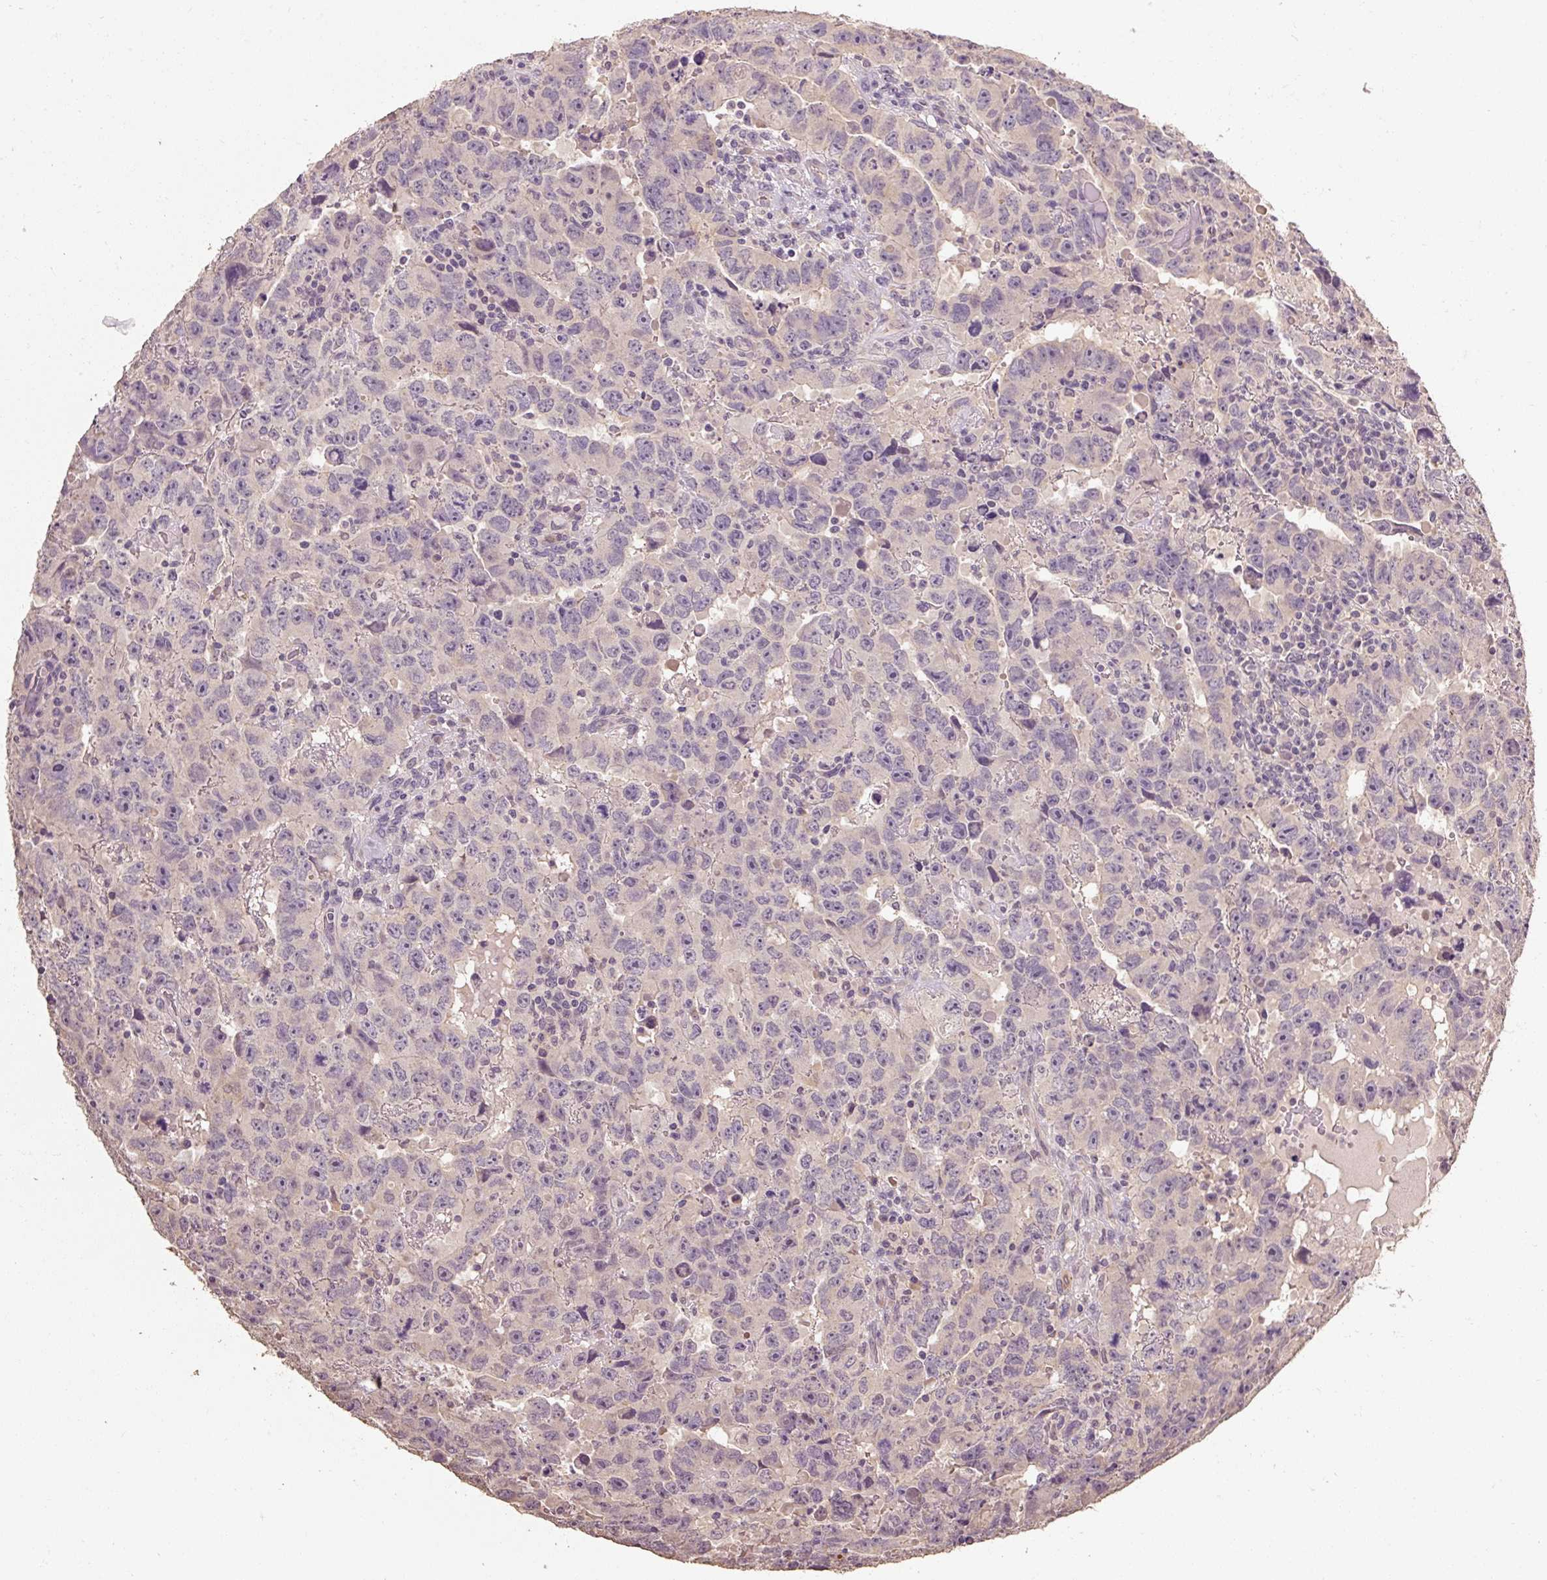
{"staining": {"intensity": "negative", "quantity": "none", "location": "none"}, "tissue": "testis cancer", "cell_type": "Tumor cells", "image_type": "cancer", "snomed": [{"axis": "morphology", "description": "Carcinoma, Embryonal, NOS"}, {"axis": "topography", "description": "Testis"}], "caption": "Immunohistochemistry photomicrograph of neoplastic tissue: embryonal carcinoma (testis) stained with DAB exhibits no significant protein staining in tumor cells. Brightfield microscopy of immunohistochemistry stained with DAB (brown) and hematoxylin (blue), captured at high magnification.", "gene": "CFAP65", "patient": {"sex": "male", "age": 24}}